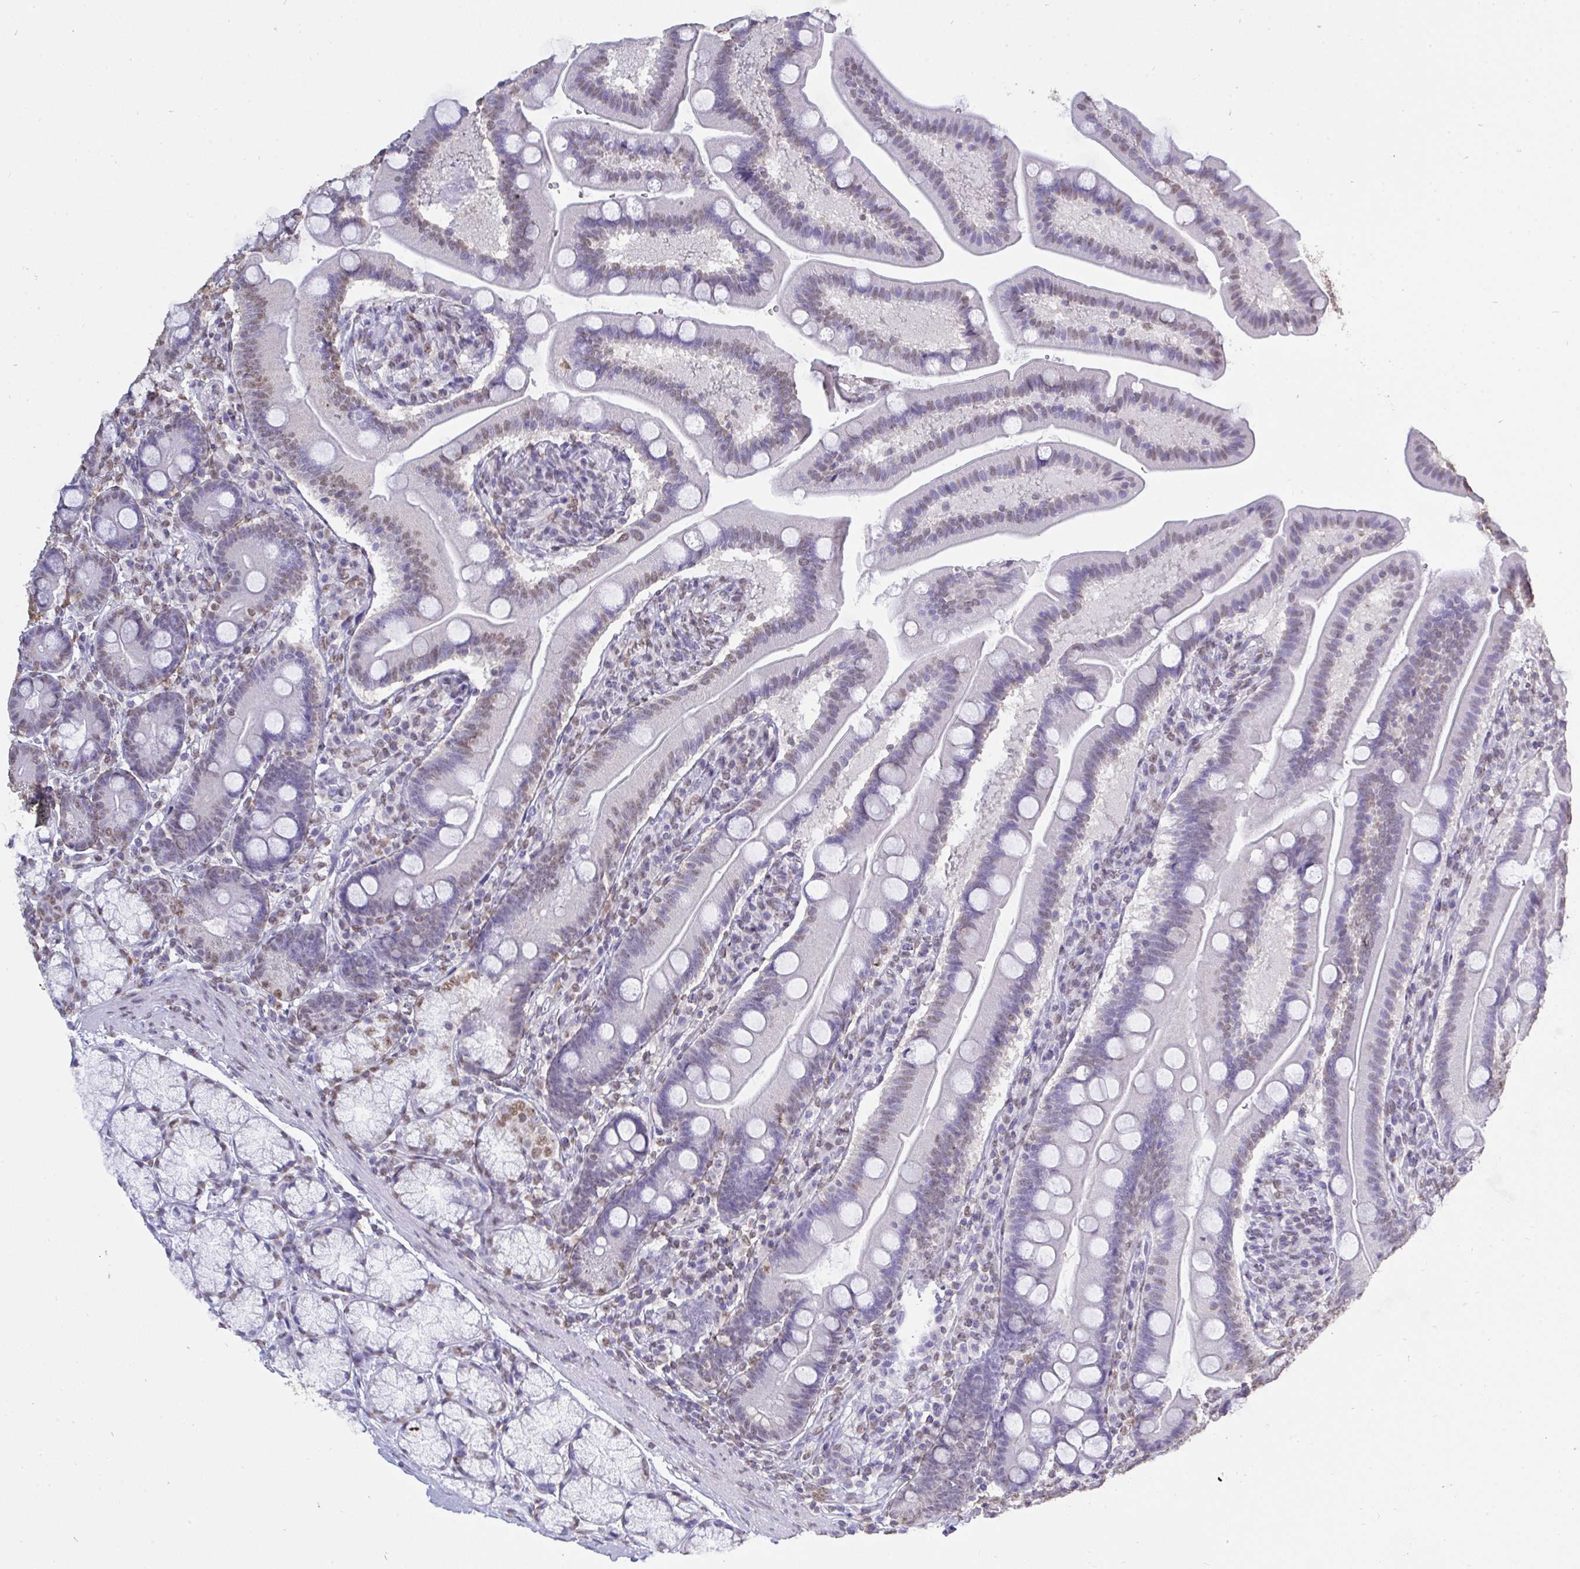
{"staining": {"intensity": "weak", "quantity": "25%-75%", "location": "nuclear"}, "tissue": "duodenum", "cell_type": "Glandular cells", "image_type": "normal", "snomed": [{"axis": "morphology", "description": "Normal tissue, NOS"}, {"axis": "topography", "description": "Duodenum"}], "caption": "Immunohistochemical staining of normal human duodenum exhibits weak nuclear protein staining in about 25%-75% of glandular cells. The staining is performed using DAB brown chromogen to label protein expression. The nuclei are counter-stained blue using hematoxylin.", "gene": "SEMA6B", "patient": {"sex": "female", "age": 67}}